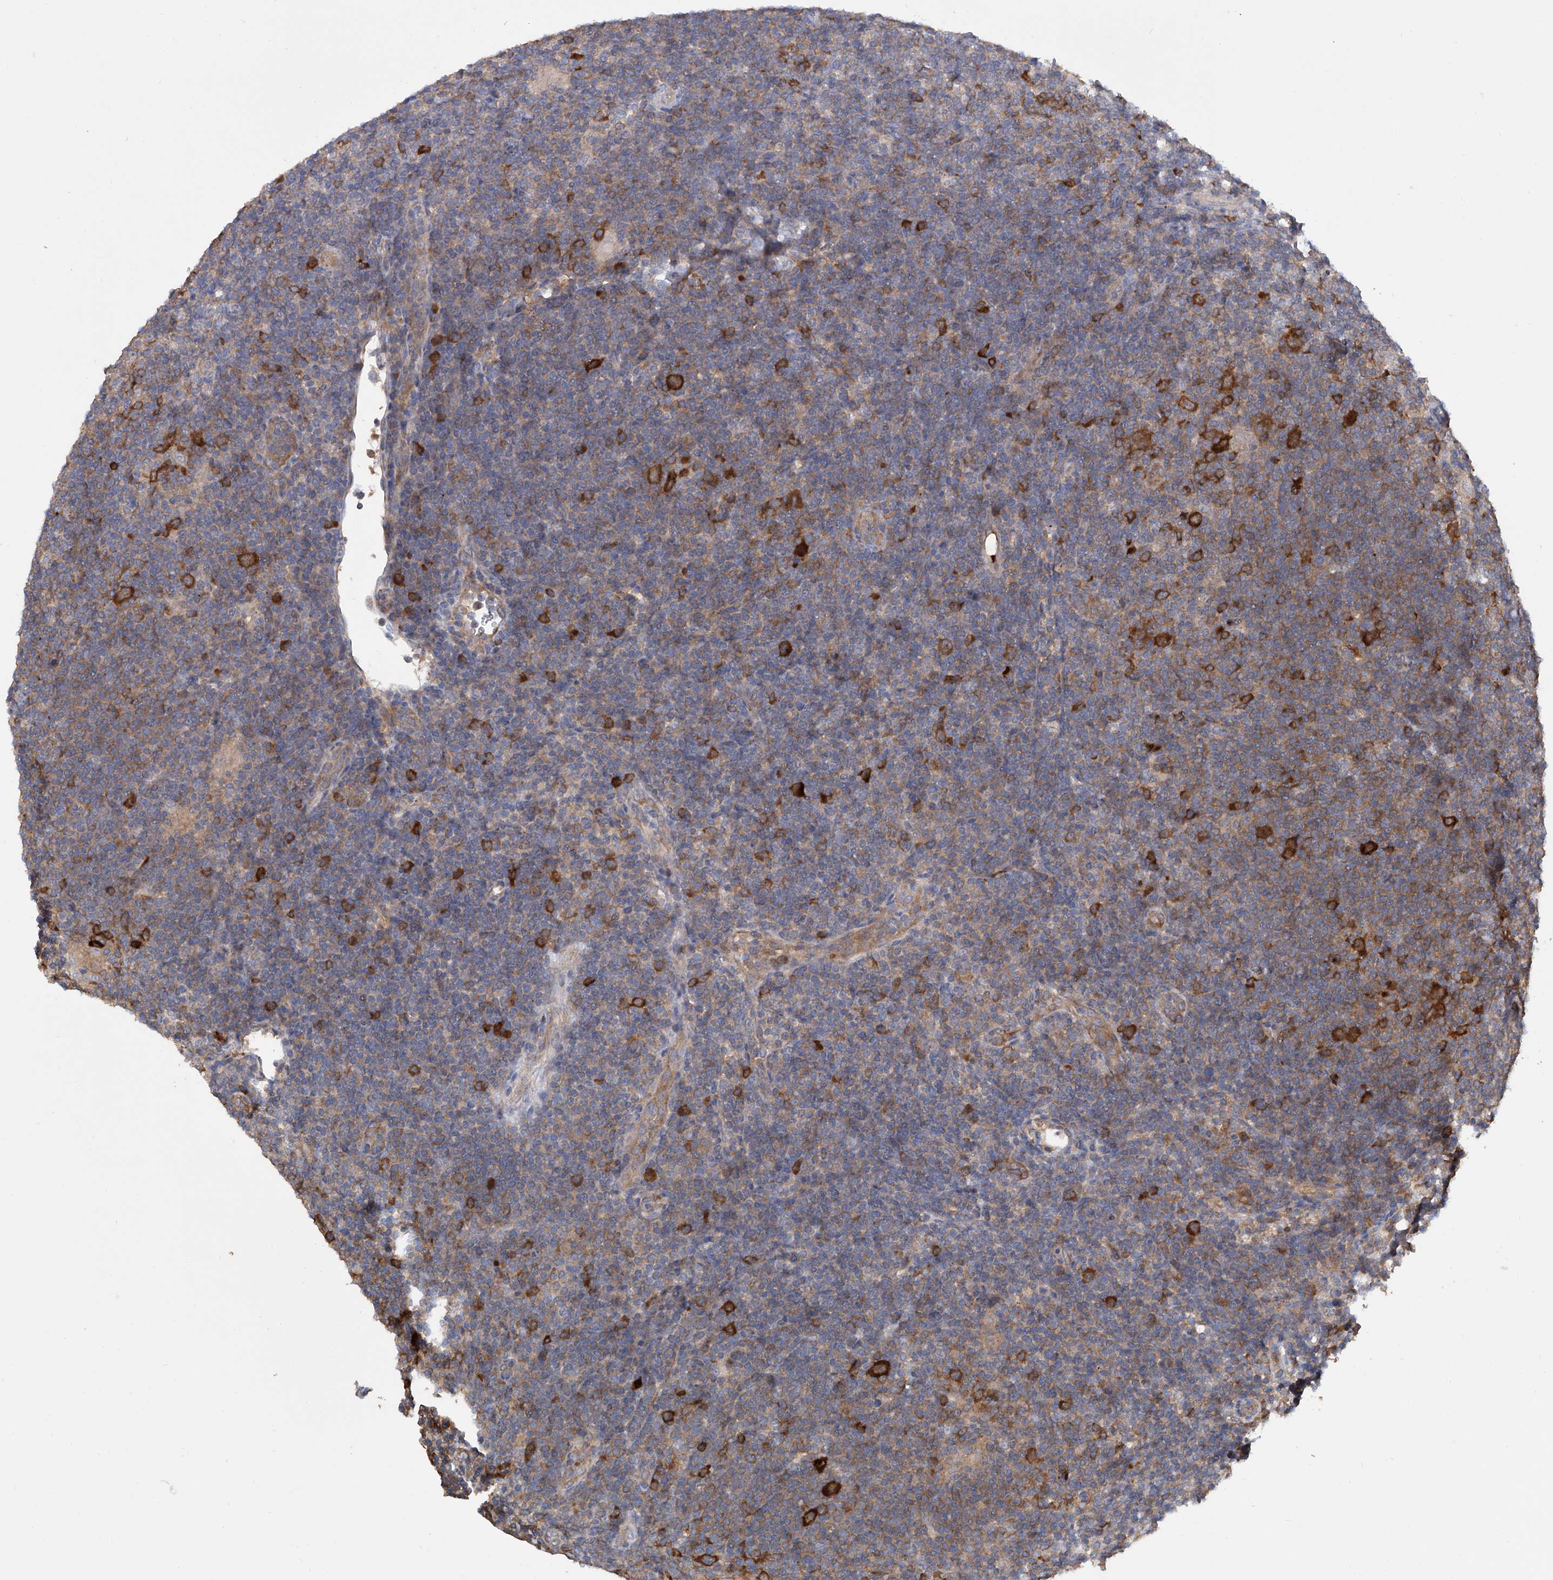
{"staining": {"intensity": "strong", "quantity": ">75%", "location": "cytoplasmic/membranous"}, "tissue": "lymphoma", "cell_type": "Tumor cells", "image_type": "cancer", "snomed": [{"axis": "morphology", "description": "Hodgkin's disease, NOS"}, {"axis": "topography", "description": "Lymph node"}], "caption": "Hodgkin's disease was stained to show a protein in brown. There is high levels of strong cytoplasmic/membranous positivity in about >75% of tumor cells.", "gene": "NUDT17", "patient": {"sex": "female", "age": 57}}